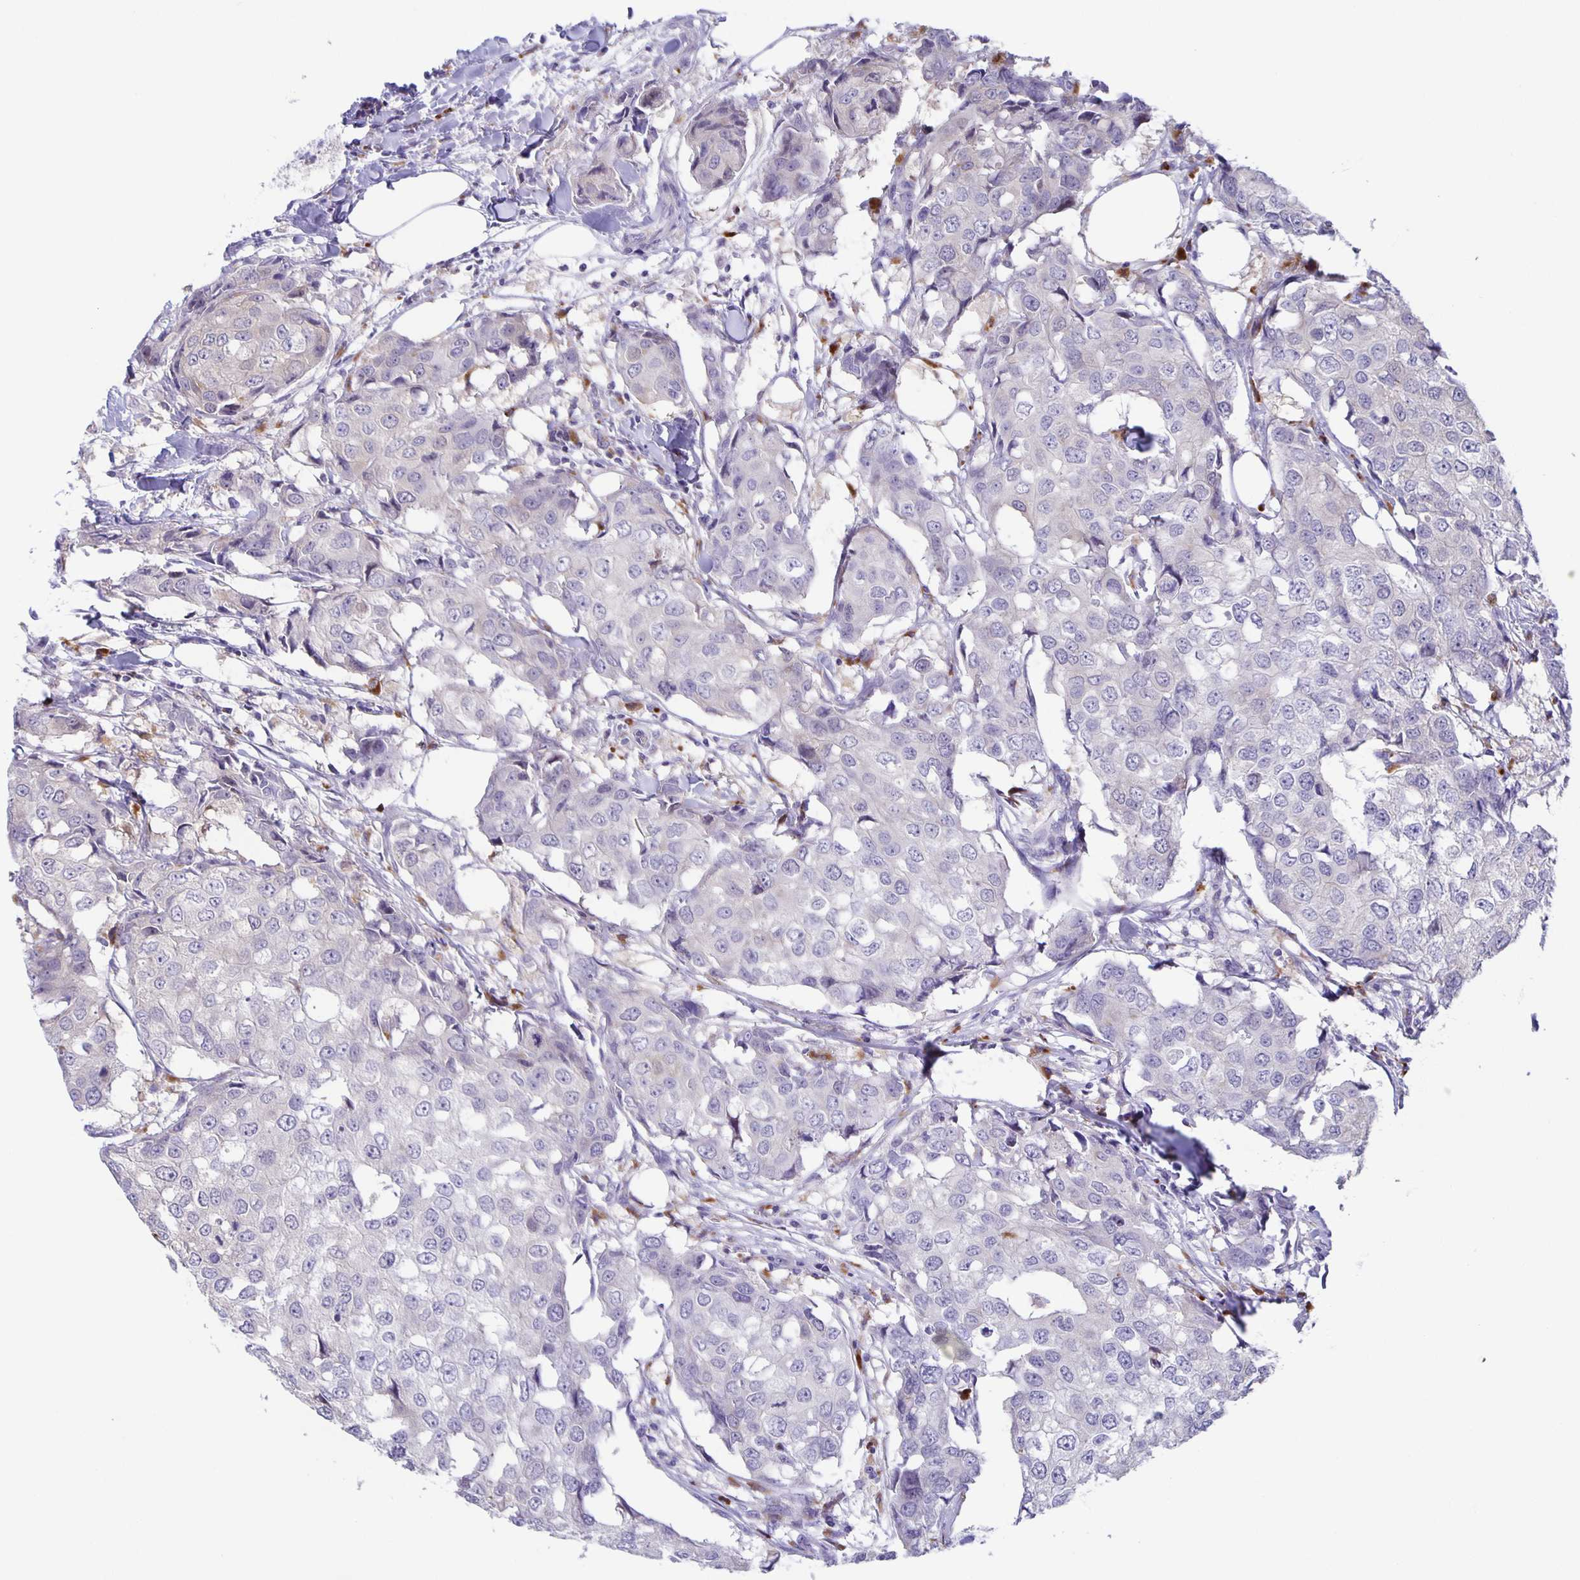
{"staining": {"intensity": "negative", "quantity": "none", "location": "none"}, "tissue": "breast cancer", "cell_type": "Tumor cells", "image_type": "cancer", "snomed": [{"axis": "morphology", "description": "Duct carcinoma"}, {"axis": "topography", "description": "Breast"}], "caption": "Protein analysis of breast cancer (invasive ductal carcinoma) demonstrates no significant expression in tumor cells.", "gene": "LIPA", "patient": {"sex": "female", "age": 27}}